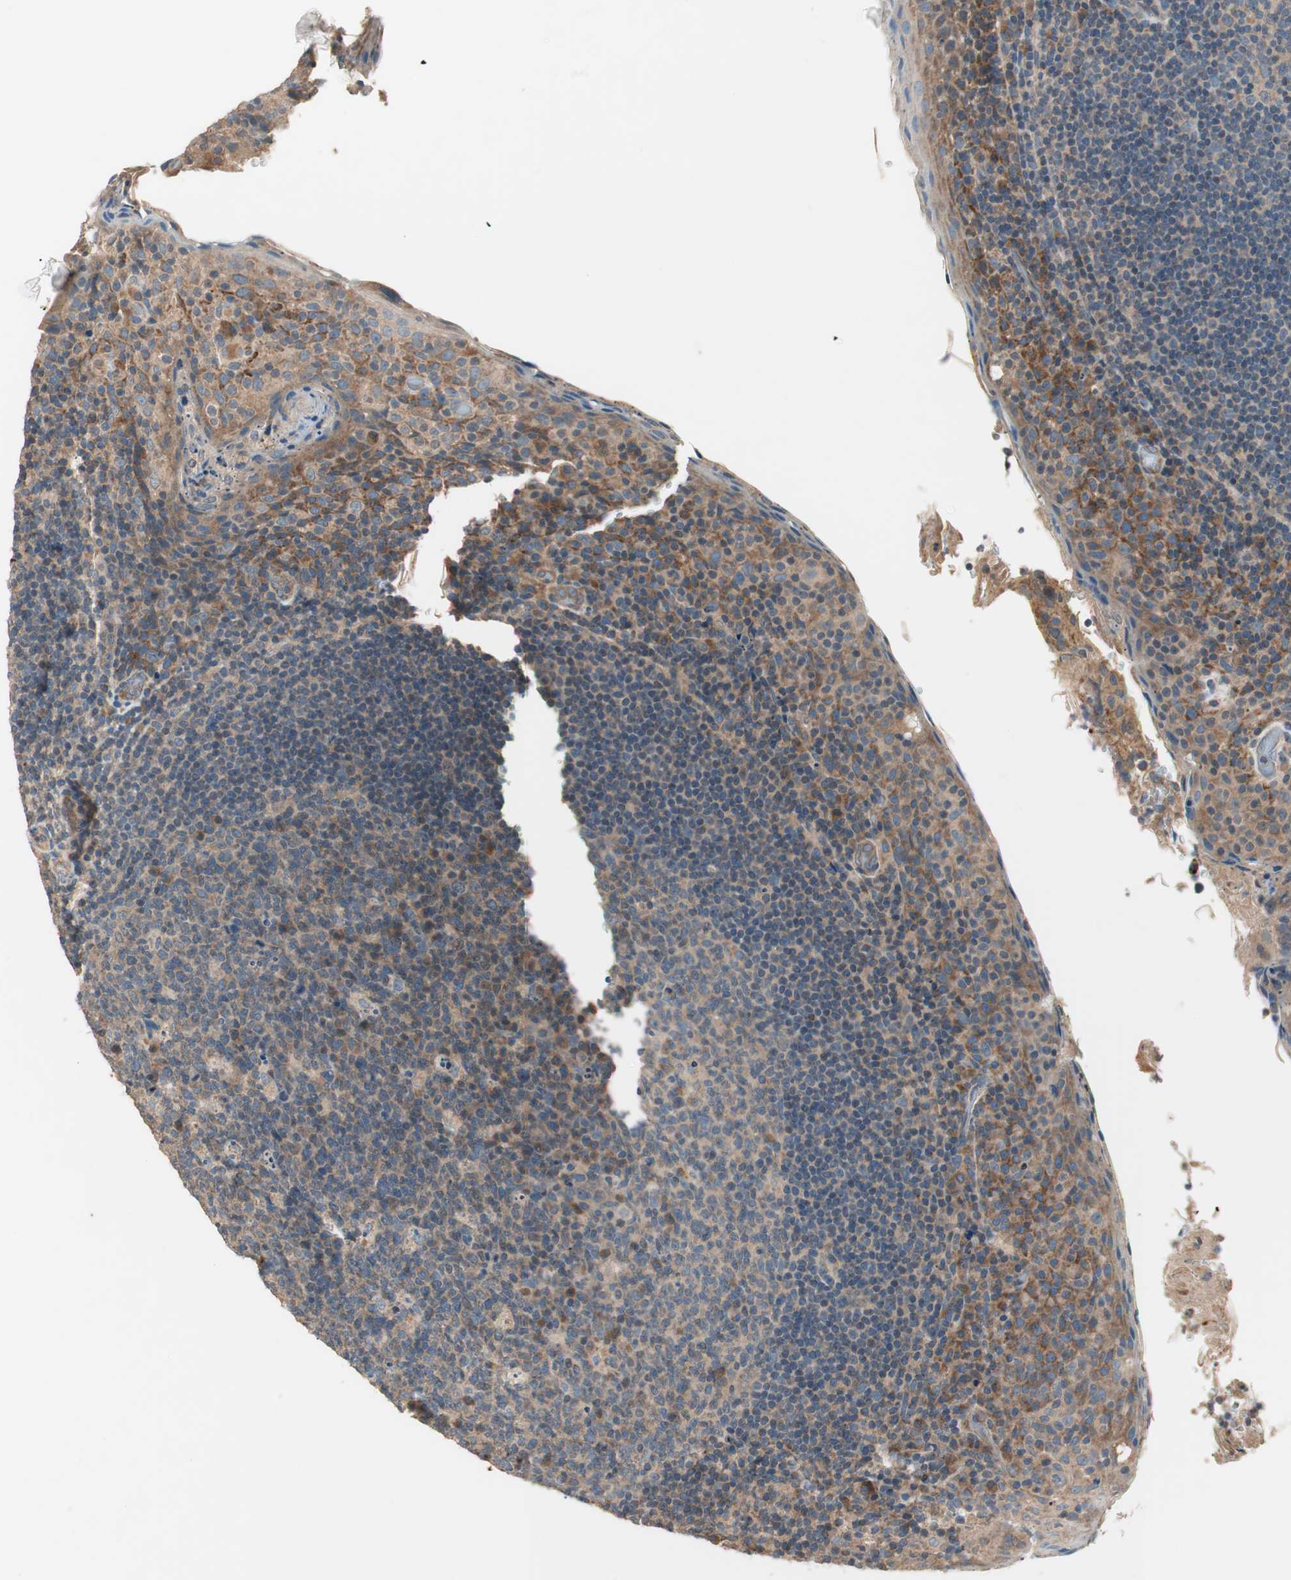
{"staining": {"intensity": "weak", "quantity": ">75%", "location": "cytoplasmic/membranous"}, "tissue": "tonsil", "cell_type": "Germinal center cells", "image_type": "normal", "snomed": [{"axis": "morphology", "description": "Normal tissue, NOS"}, {"axis": "topography", "description": "Tonsil"}], "caption": "Protein staining of unremarkable tonsil reveals weak cytoplasmic/membranous expression in about >75% of germinal center cells. Immunohistochemistry (ihc) stains the protein of interest in brown and the nuclei are stained blue.", "gene": "HPN", "patient": {"sex": "male", "age": 17}}